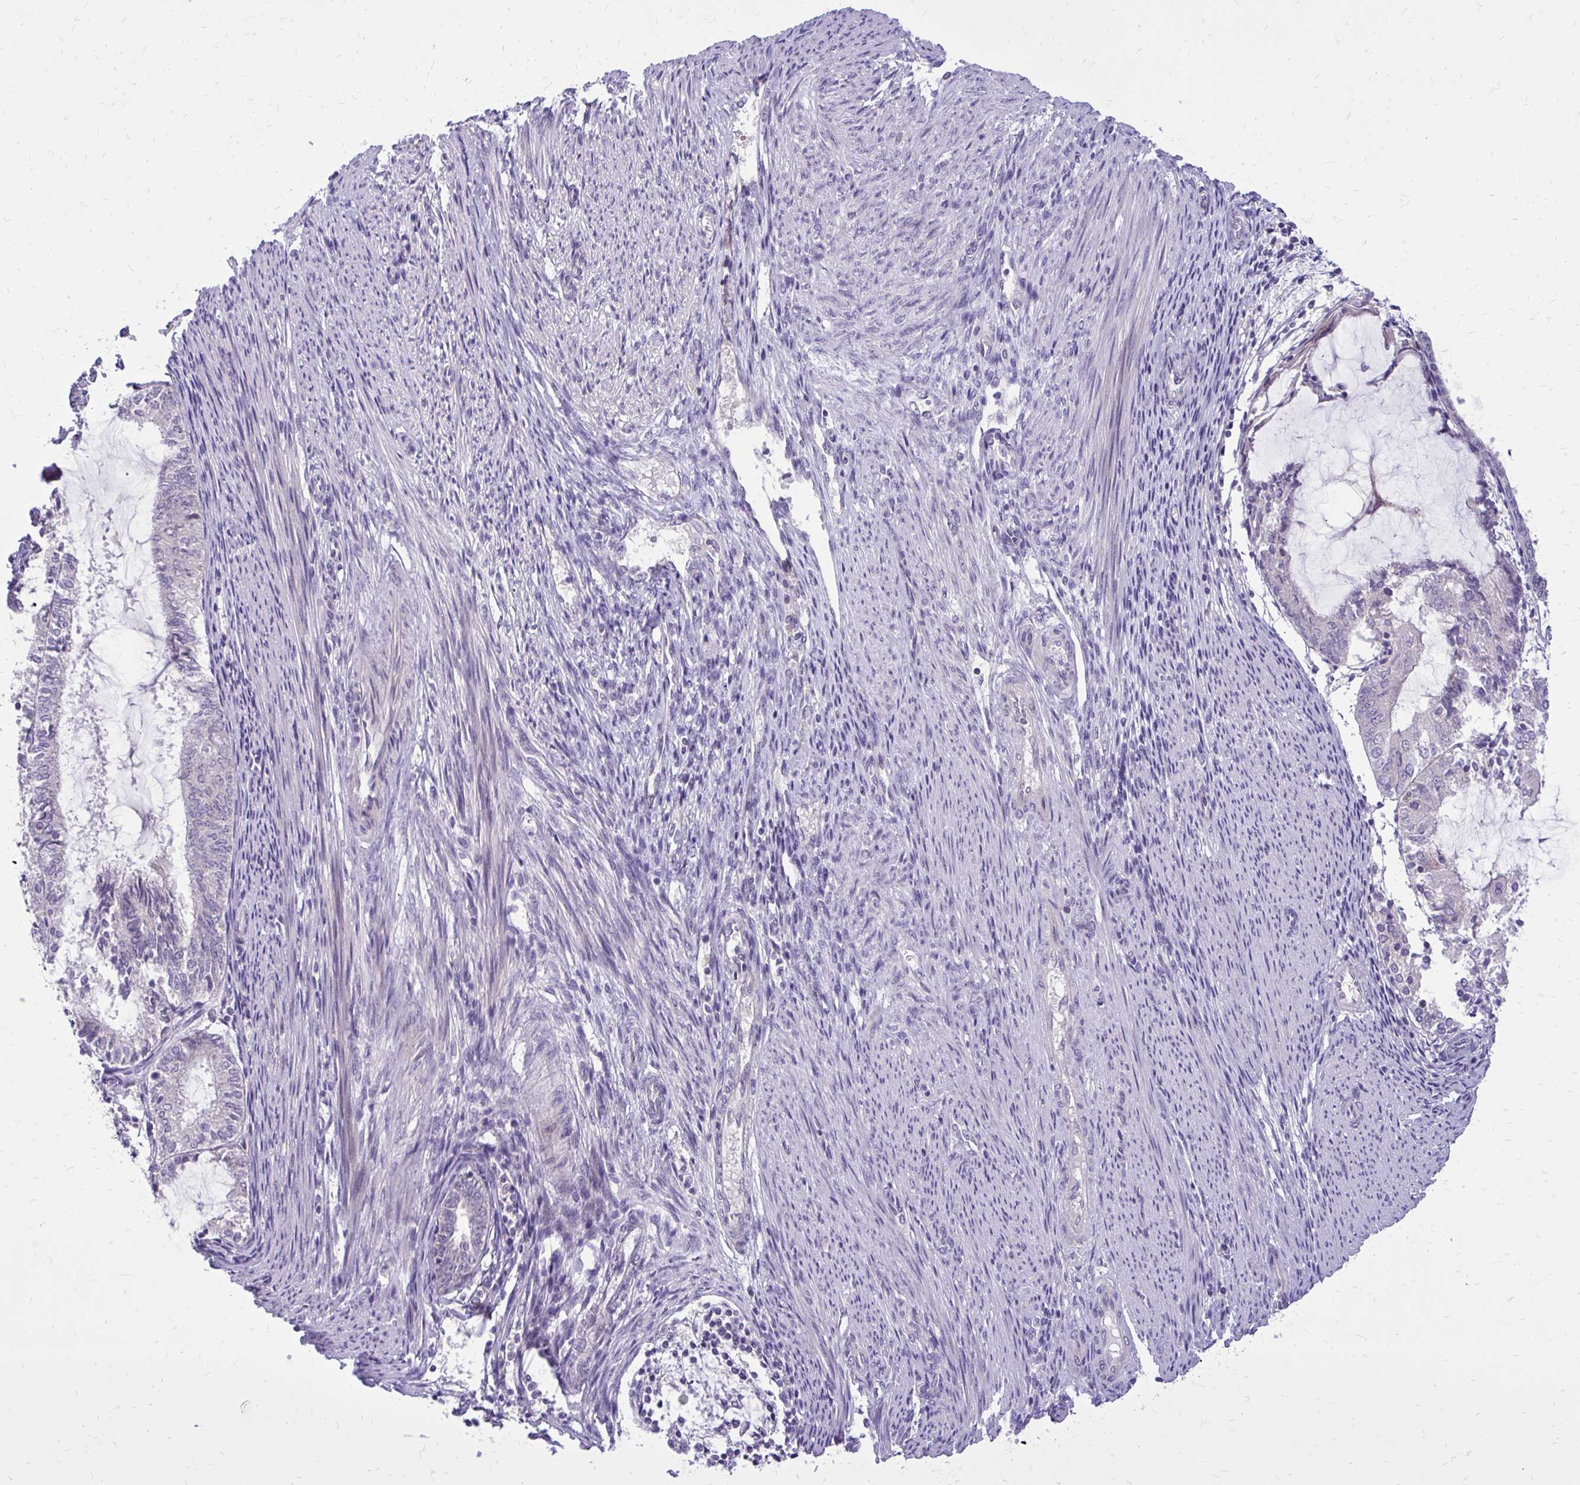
{"staining": {"intensity": "negative", "quantity": "none", "location": "none"}, "tissue": "endometrial cancer", "cell_type": "Tumor cells", "image_type": "cancer", "snomed": [{"axis": "morphology", "description": "Adenocarcinoma, NOS"}, {"axis": "topography", "description": "Endometrium"}], "caption": "Tumor cells show no significant protein staining in endometrial cancer (adenocarcinoma). (DAB immunohistochemistry (IHC) with hematoxylin counter stain).", "gene": "DPY19L1", "patient": {"sex": "female", "age": 81}}